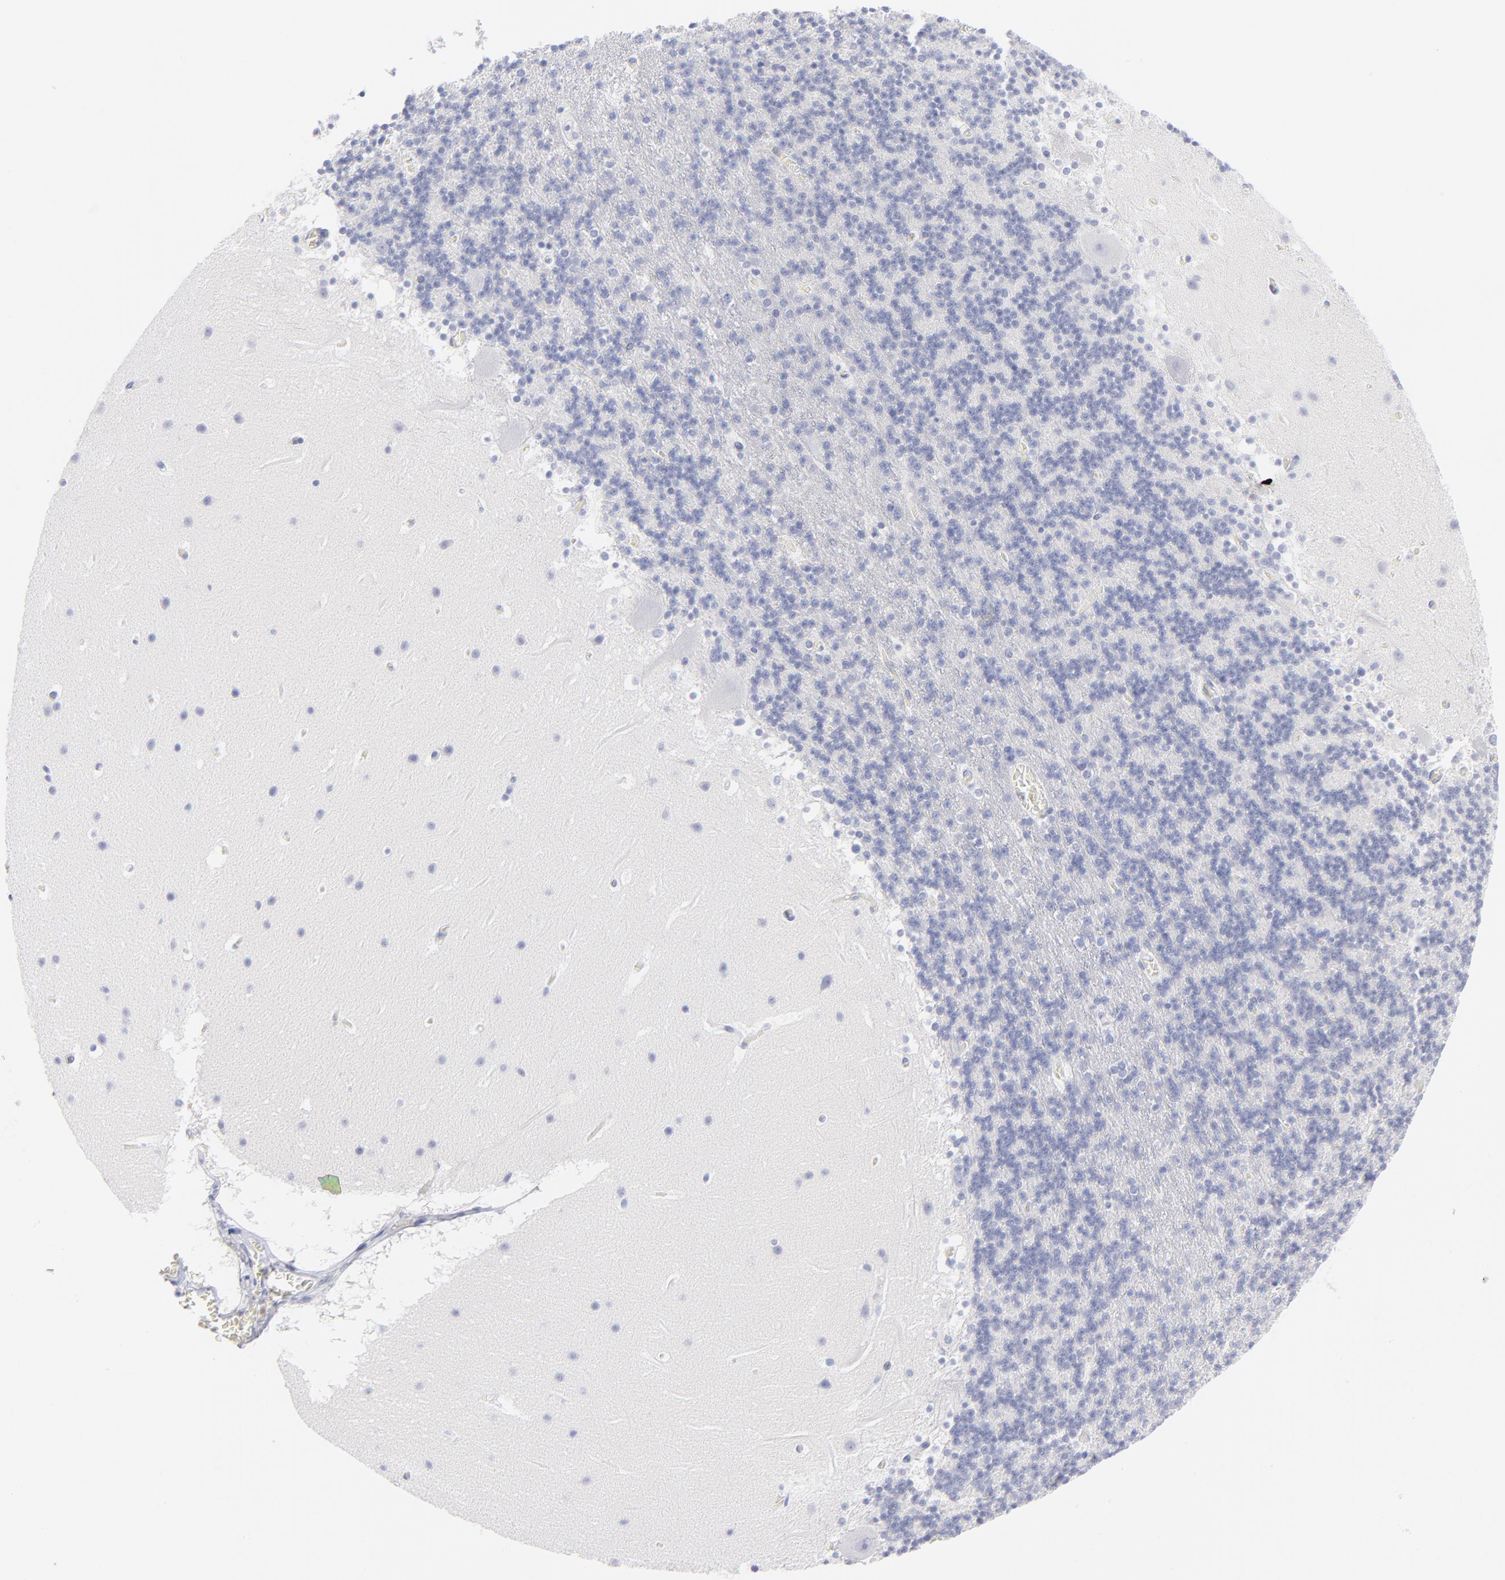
{"staining": {"intensity": "negative", "quantity": "none", "location": "none"}, "tissue": "cerebellum", "cell_type": "Cells in granular layer", "image_type": "normal", "snomed": [{"axis": "morphology", "description": "Normal tissue, NOS"}, {"axis": "topography", "description": "Cerebellum"}], "caption": "An image of human cerebellum is negative for staining in cells in granular layer. (Stains: DAB (3,3'-diaminobenzidine) immunohistochemistry with hematoxylin counter stain, Microscopy: brightfield microscopy at high magnification).", "gene": "CCNB1", "patient": {"sex": "male", "age": 45}}